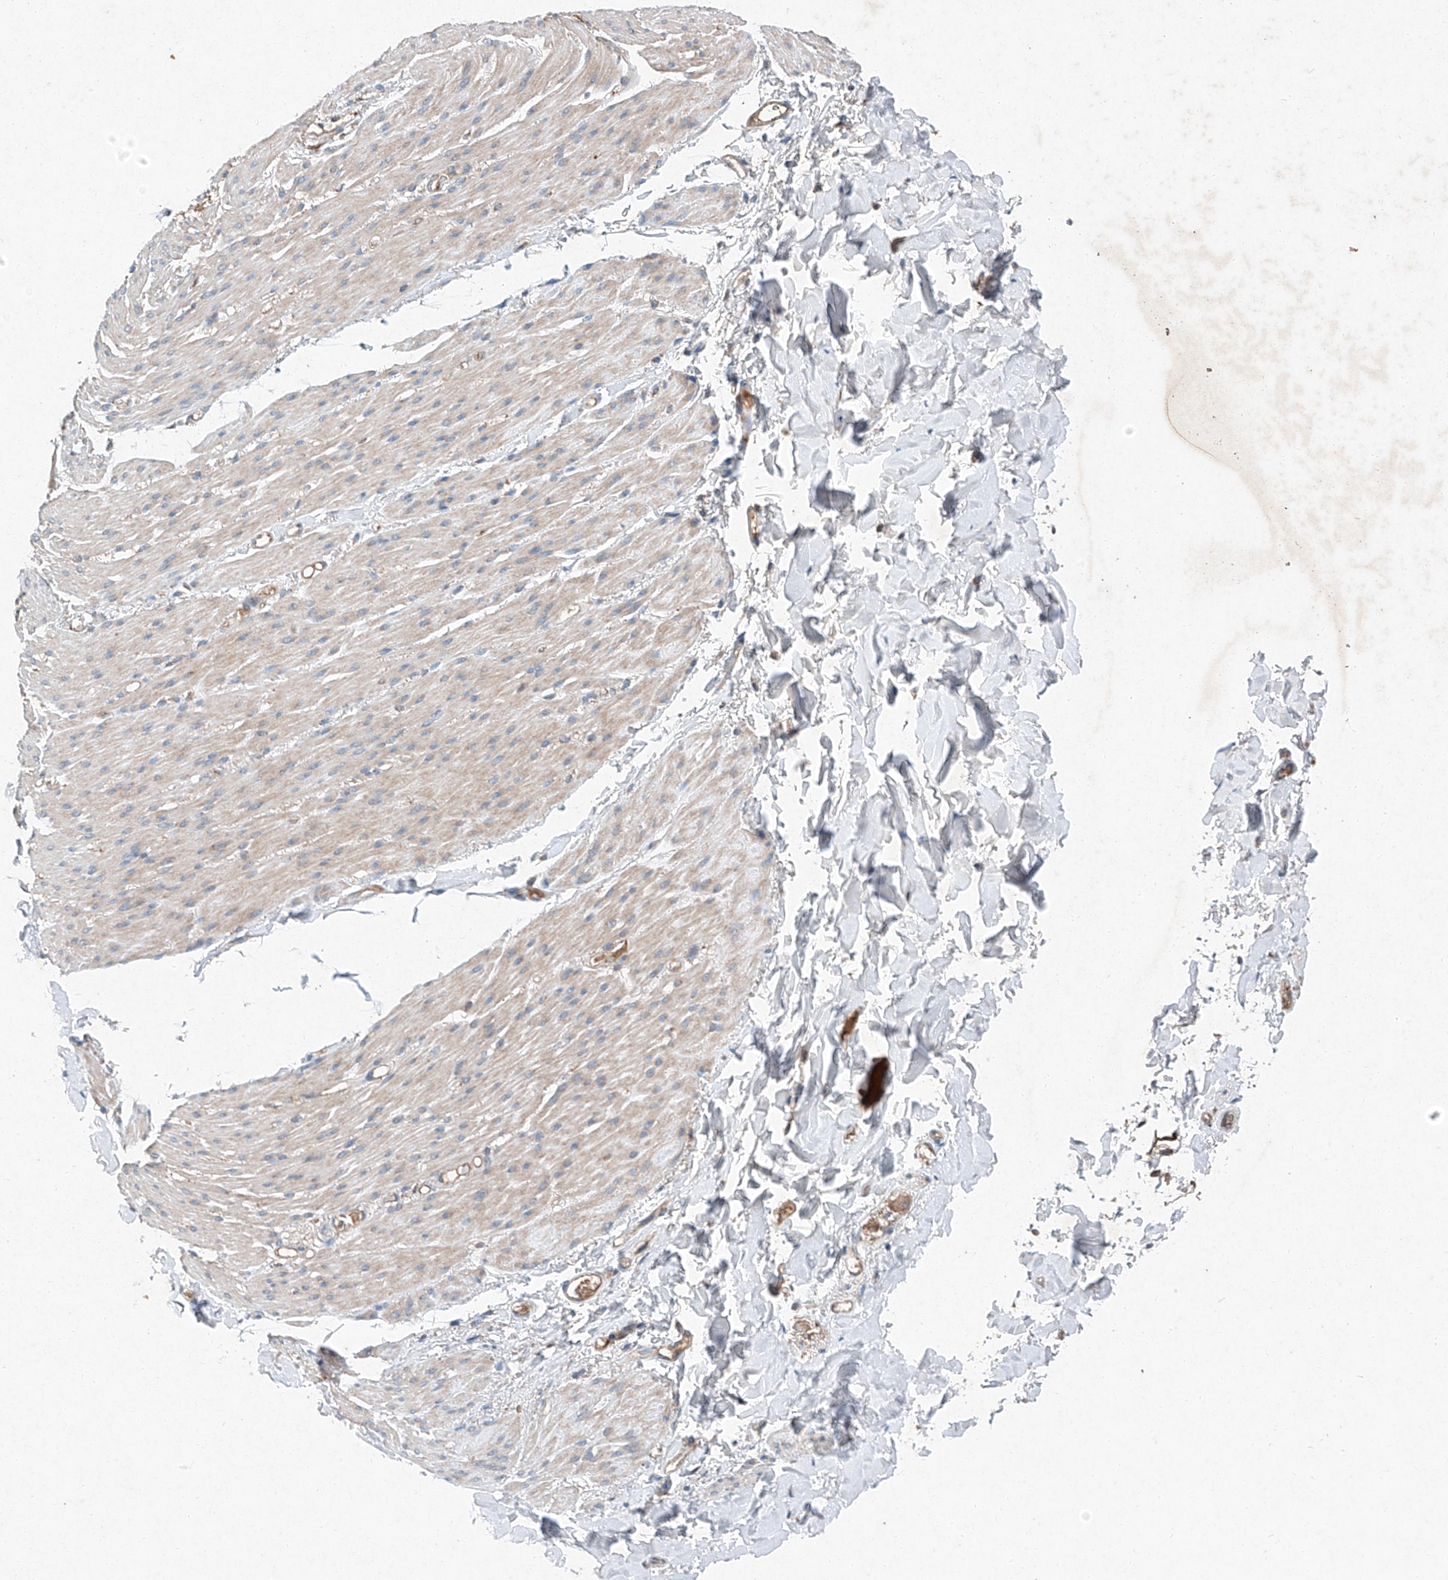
{"staining": {"intensity": "weak", "quantity": "25%-75%", "location": "cytoplasmic/membranous"}, "tissue": "smooth muscle", "cell_type": "Smooth muscle cells", "image_type": "normal", "snomed": [{"axis": "morphology", "description": "Normal tissue, NOS"}, {"axis": "topography", "description": "Colon"}, {"axis": "topography", "description": "Peripheral nerve tissue"}], "caption": "Immunohistochemistry histopathology image of normal smooth muscle: smooth muscle stained using immunohistochemistry reveals low levels of weak protein expression localized specifically in the cytoplasmic/membranous of smooth muscle cells, appearing as a cytoplasmic/membranous brown color.", "gene": "RUSC1", "patient": {"sex": "female", "age": 61}}